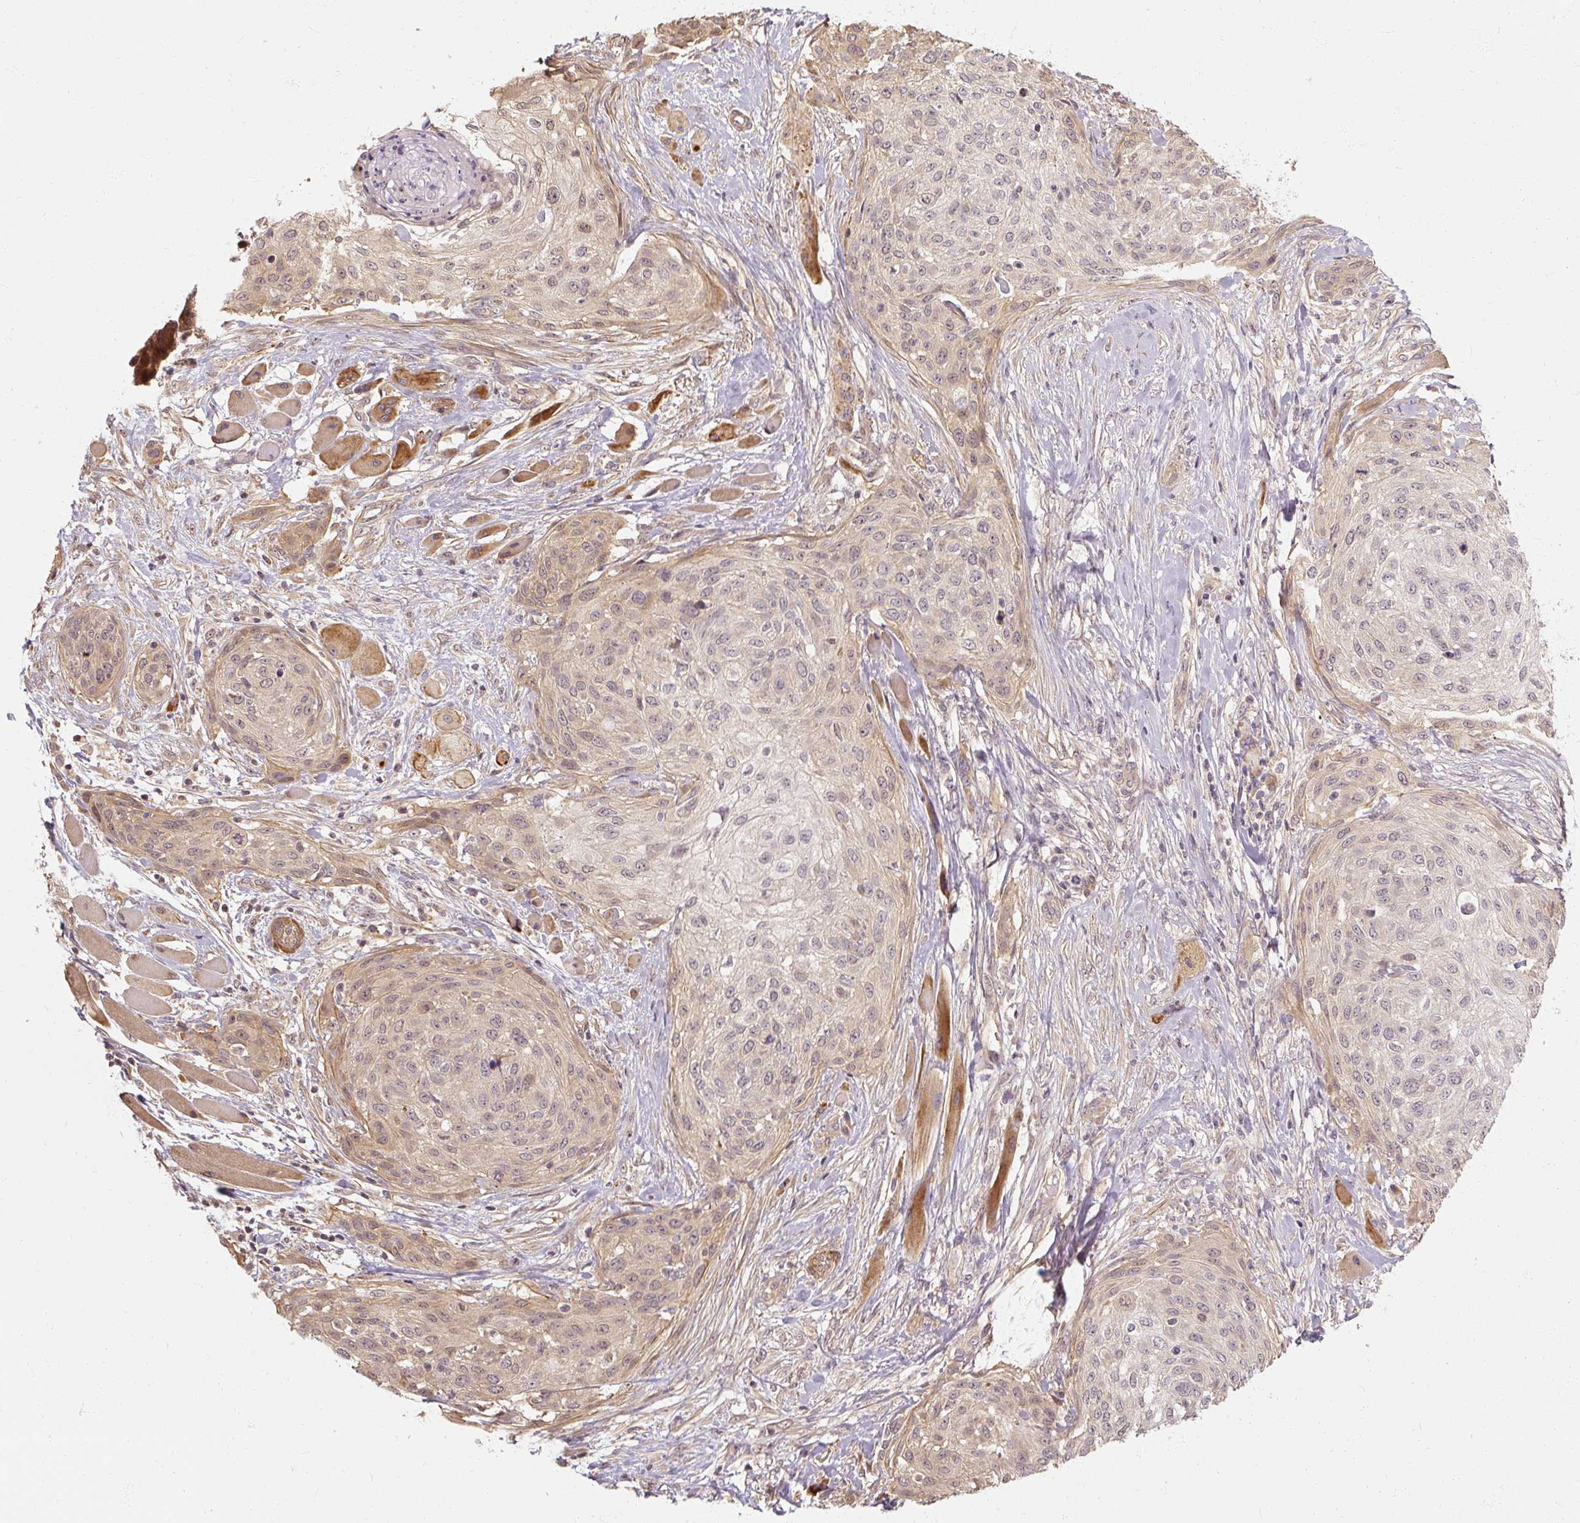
{"staining": {"intensity": "weak", "quantity": "25%-75%", "location": "cytoplasmic/membranous"}, "tissue": "skin cancer", "cell_type": "Tumor cells", "image_type": "cancer", "snomed": [{"axis": "morphology", "description": "Squamous cell carcinoma, NOS"}, {"axis": "topography", "description": "Skin"}], "caption": "Immunohistochemical staining of human skin cancer reveals weak cytoplasmic/membranous protein staining in about 25%-75% of tumor cells.", "gene": "RB1CC1", "patient": {"sex": "female", "age": 87}}